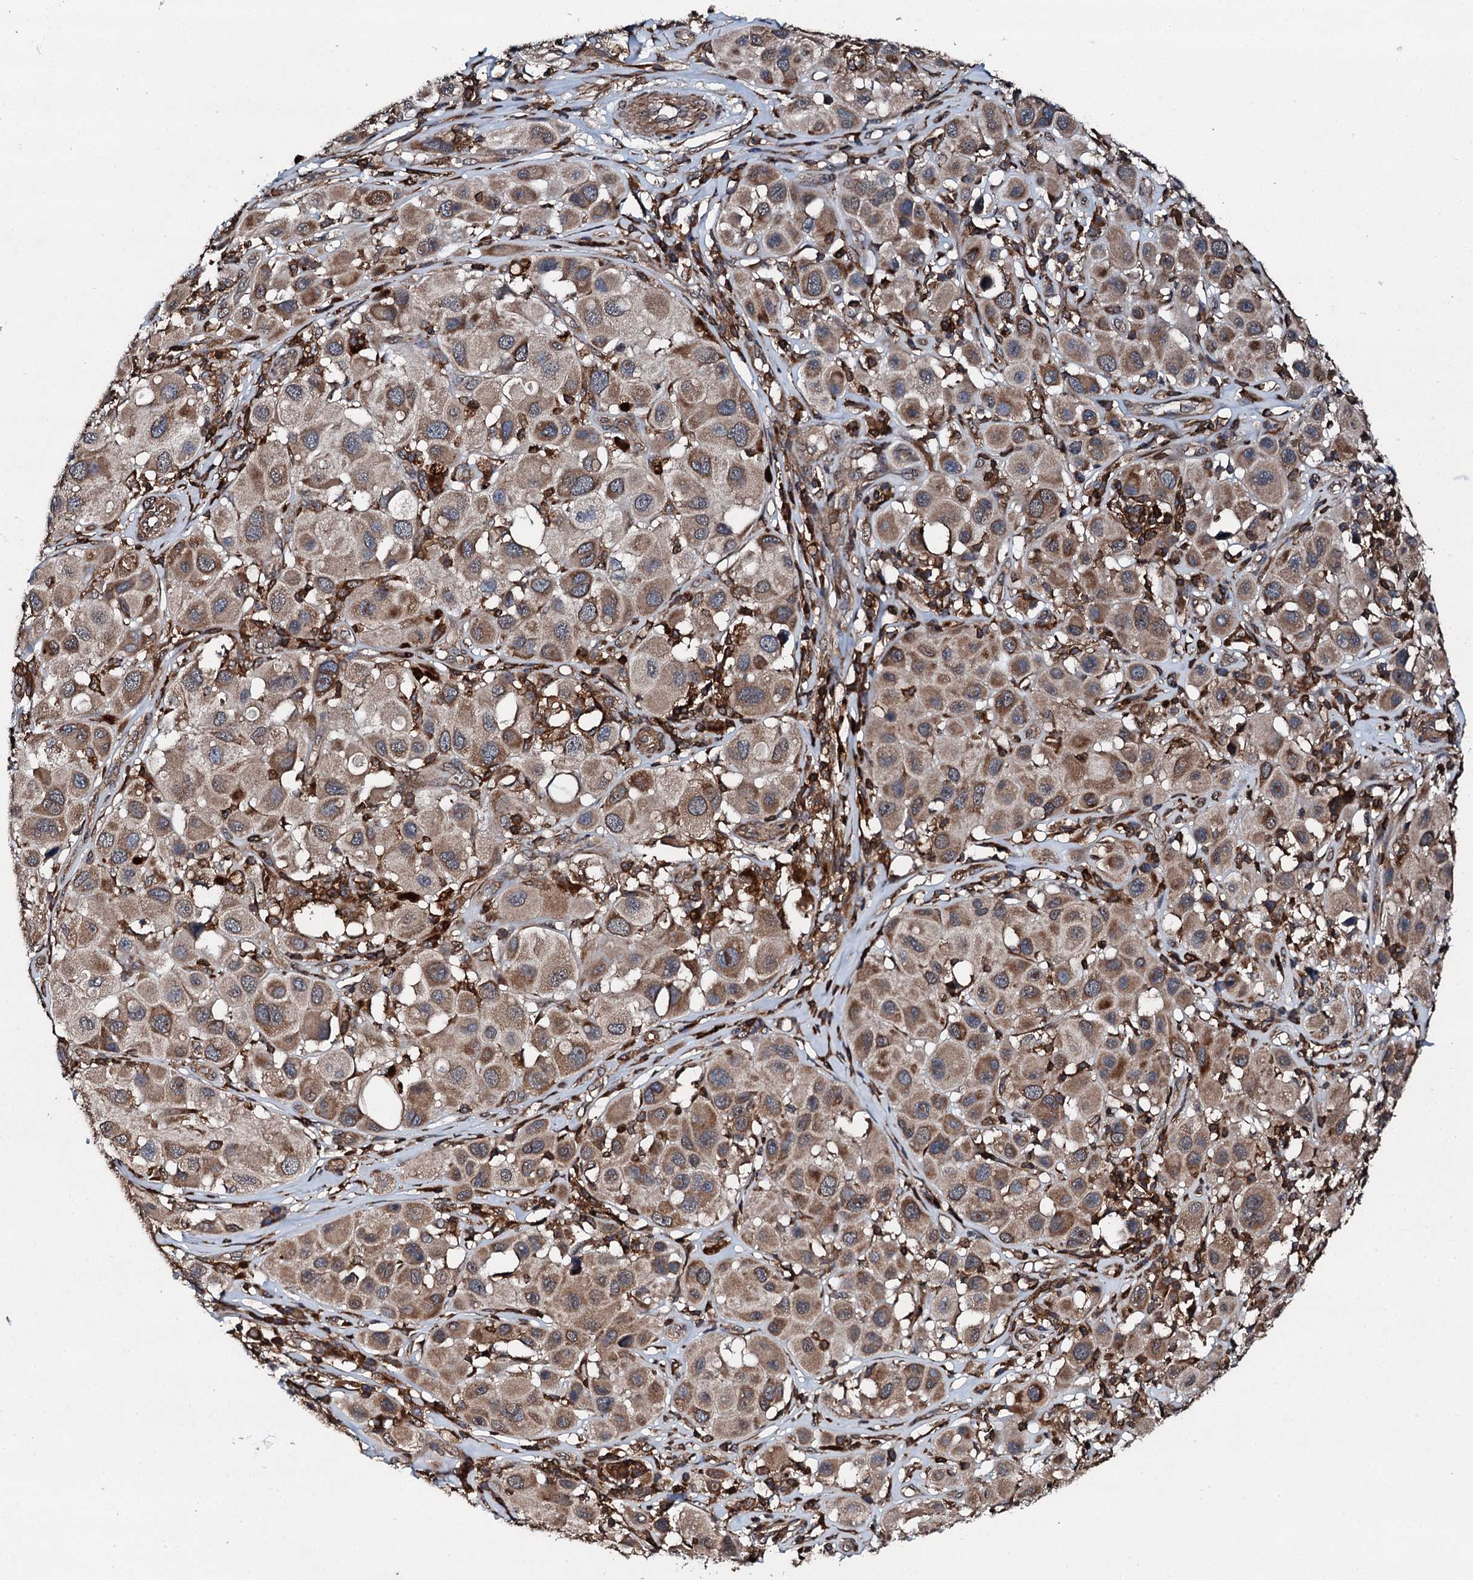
{"staining": {"intensity": "moderate", "quantity": ">75%", "location": "cytoplasmic/membranous"}, "tissue": "melanoma", "cell_type": "Tumor cells", "image_type": "cancer", "snomed": [{"axis": "morphology", "description": "Malignant melanoma, Metastatic site"}, {"axis": "topography", "description": "Skin"}], "caption": "Immunohistochemistry (IHC) image of neoplastic tissue: human melanoma stained using immunohistochemistry (IHC) displays medium levels of moderate protein expression localized specifically in the cytoplasmic/membranous of tumor cells, appearing as a cytoplasmic/membranous brown color.", "gene": "EDC4", "patient": {"sex": "male", "age": 41}}